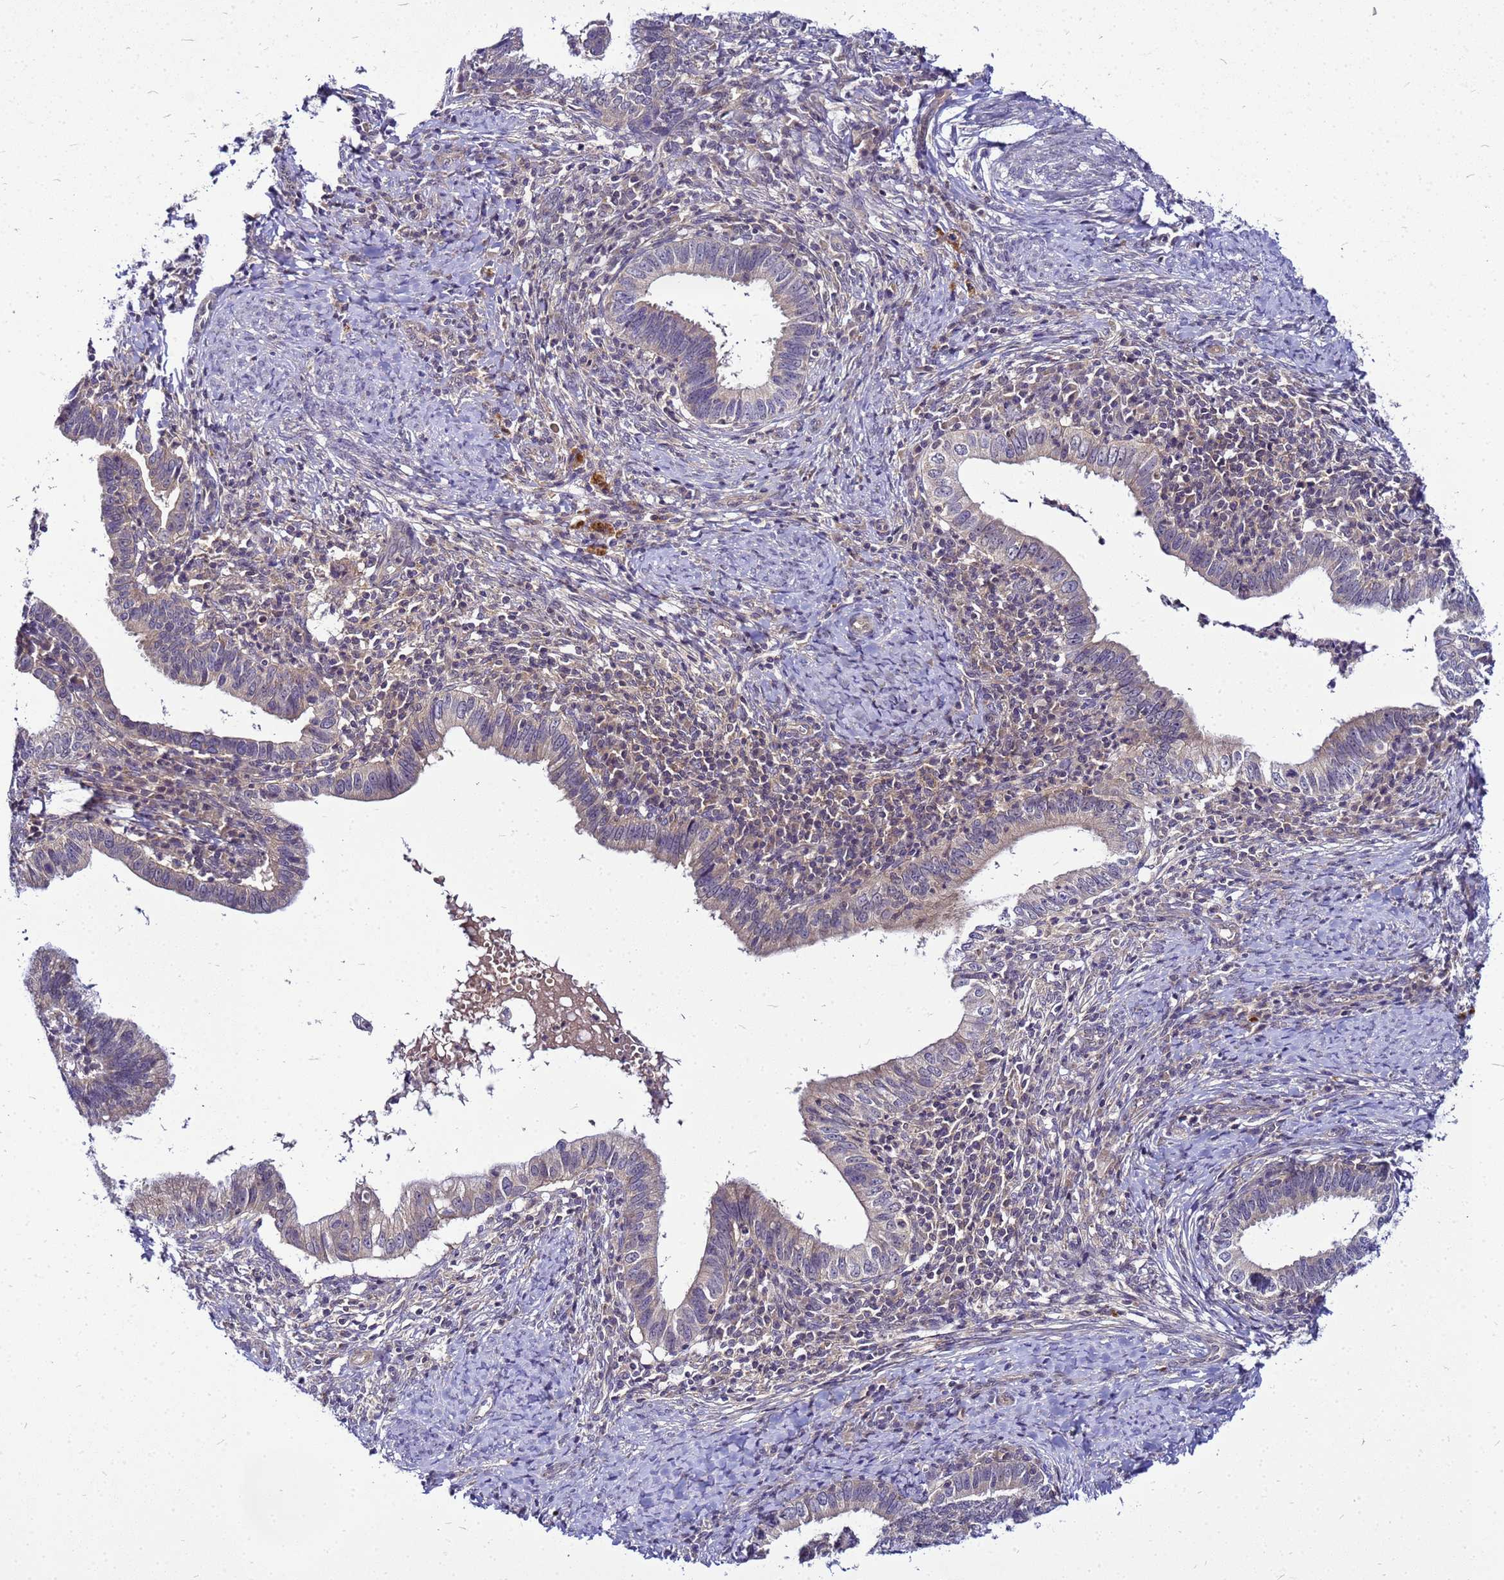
{"staining": {"intensity": "negative", "quantity": "none", "location": "none"}, "tissue": "cervical cancer", "cell_type": "Tumor cells", "image_type": "cancer", "snomed": [{"axis": "morphology", "description": "Adenocarcinoma, NOS"}, {"axis": "topography", "description": "Cervix"}], "caption": "A high-resolution image shows immunohistochemistry staining of cervical adenocarcinoma, which displays no significant staining in tumor cells. Brightfield microscopy of immunohistochemistry (IHC) stained with DAB (3,3'-diaminobenzidine) (brown) and hematoxylin (blue), captured at high magnification.", "gene": "SAT1", "patient": {"sex": "female", "age": 36}}